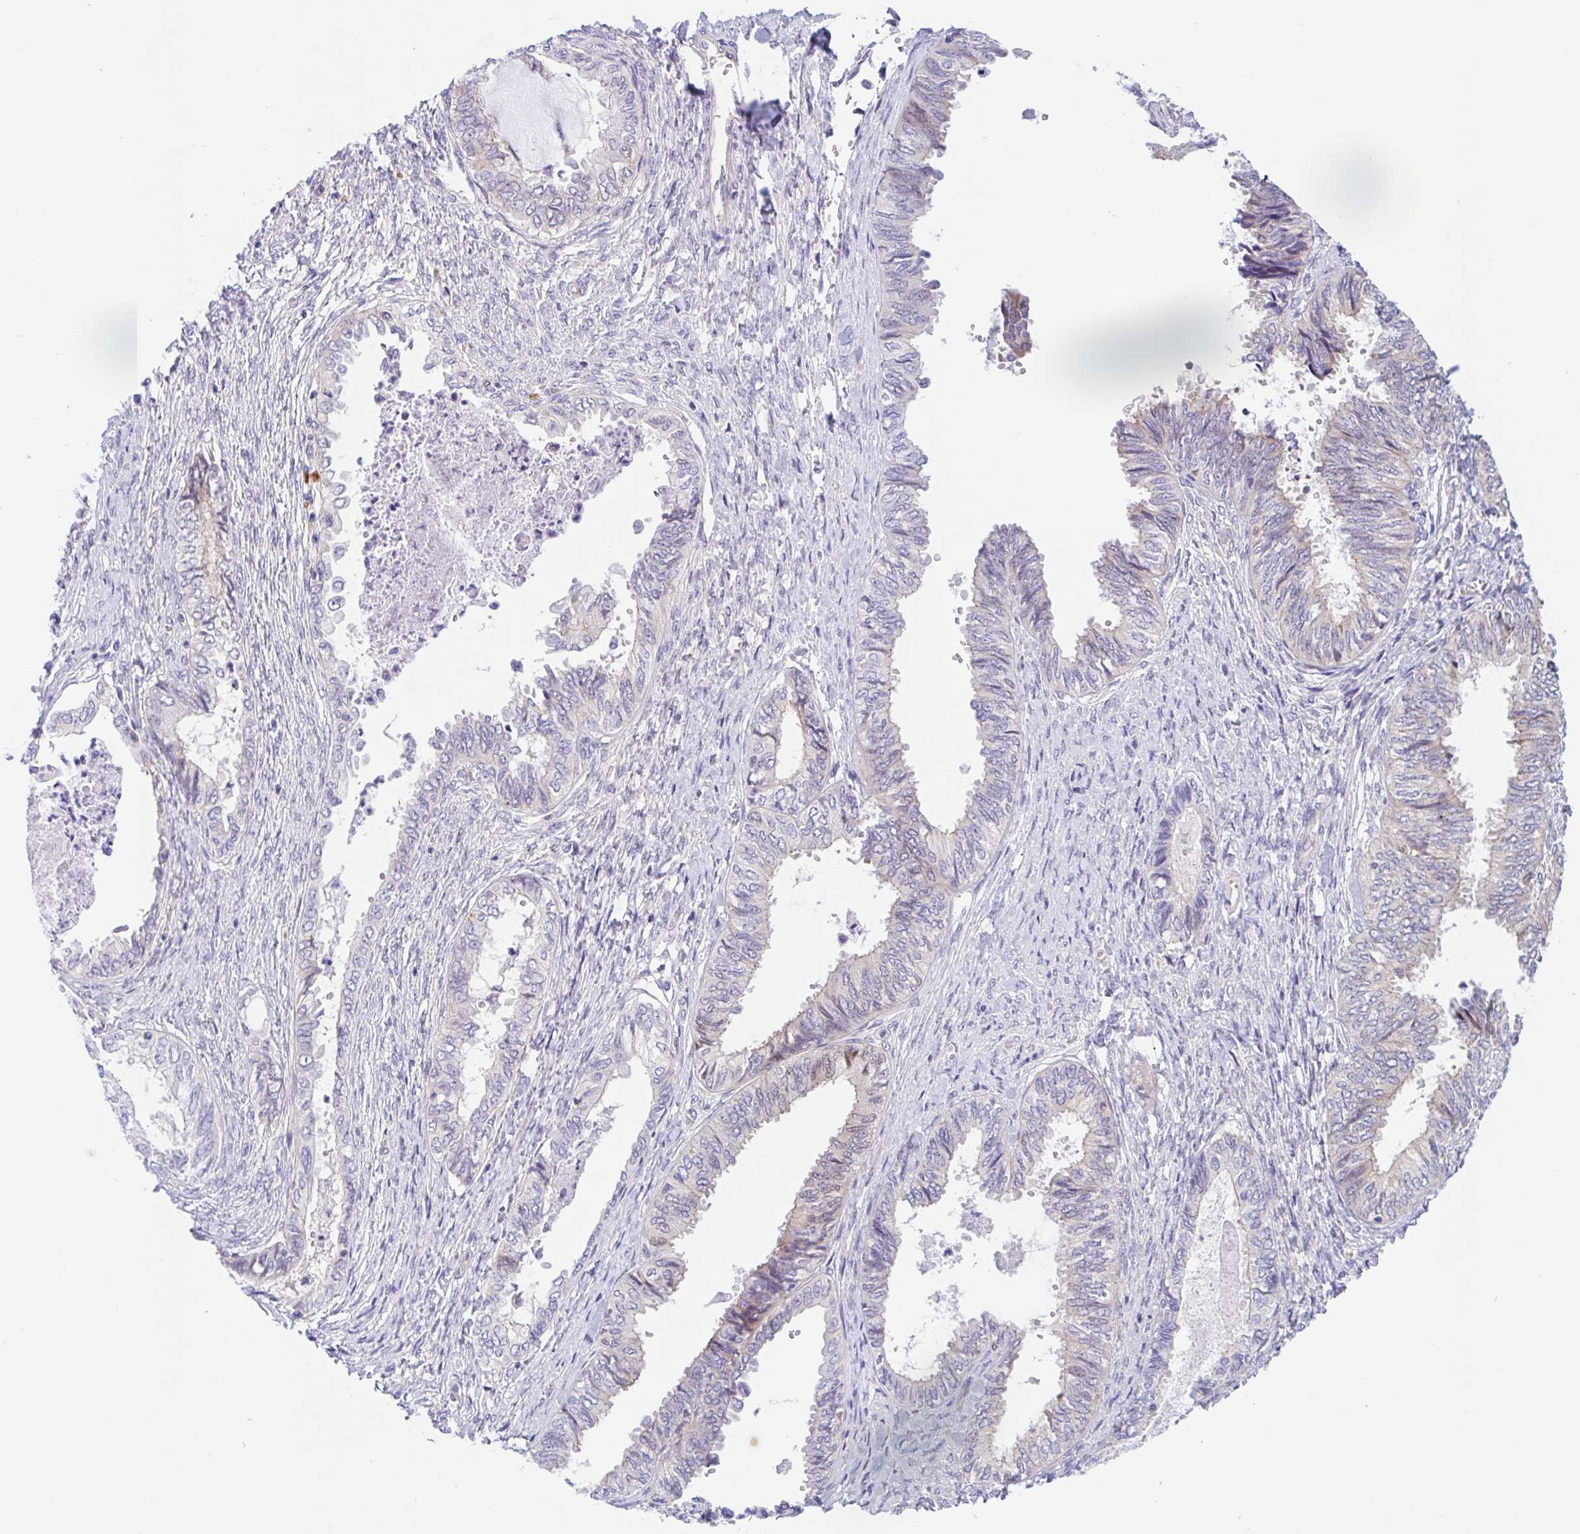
{"staining": {"intensity": "weak", "quantity": "<25%", "location": "cytoplasmic/membranous"}, "tissue": "ovarian cancer", "cell_type": "Tumor cells", "image_type": "cancer", "snomed": [{"axis": "morphology", "description": "Carcinoma, endometroid"}, {"axis": "topography", "description": "Ovary"}], "caption": "Tumor cells are negative for brown protein staining in ovarian endometroid carcinoma.", "gene": "TMEM86A", "patient": {"sex": "female", "age": 70}}